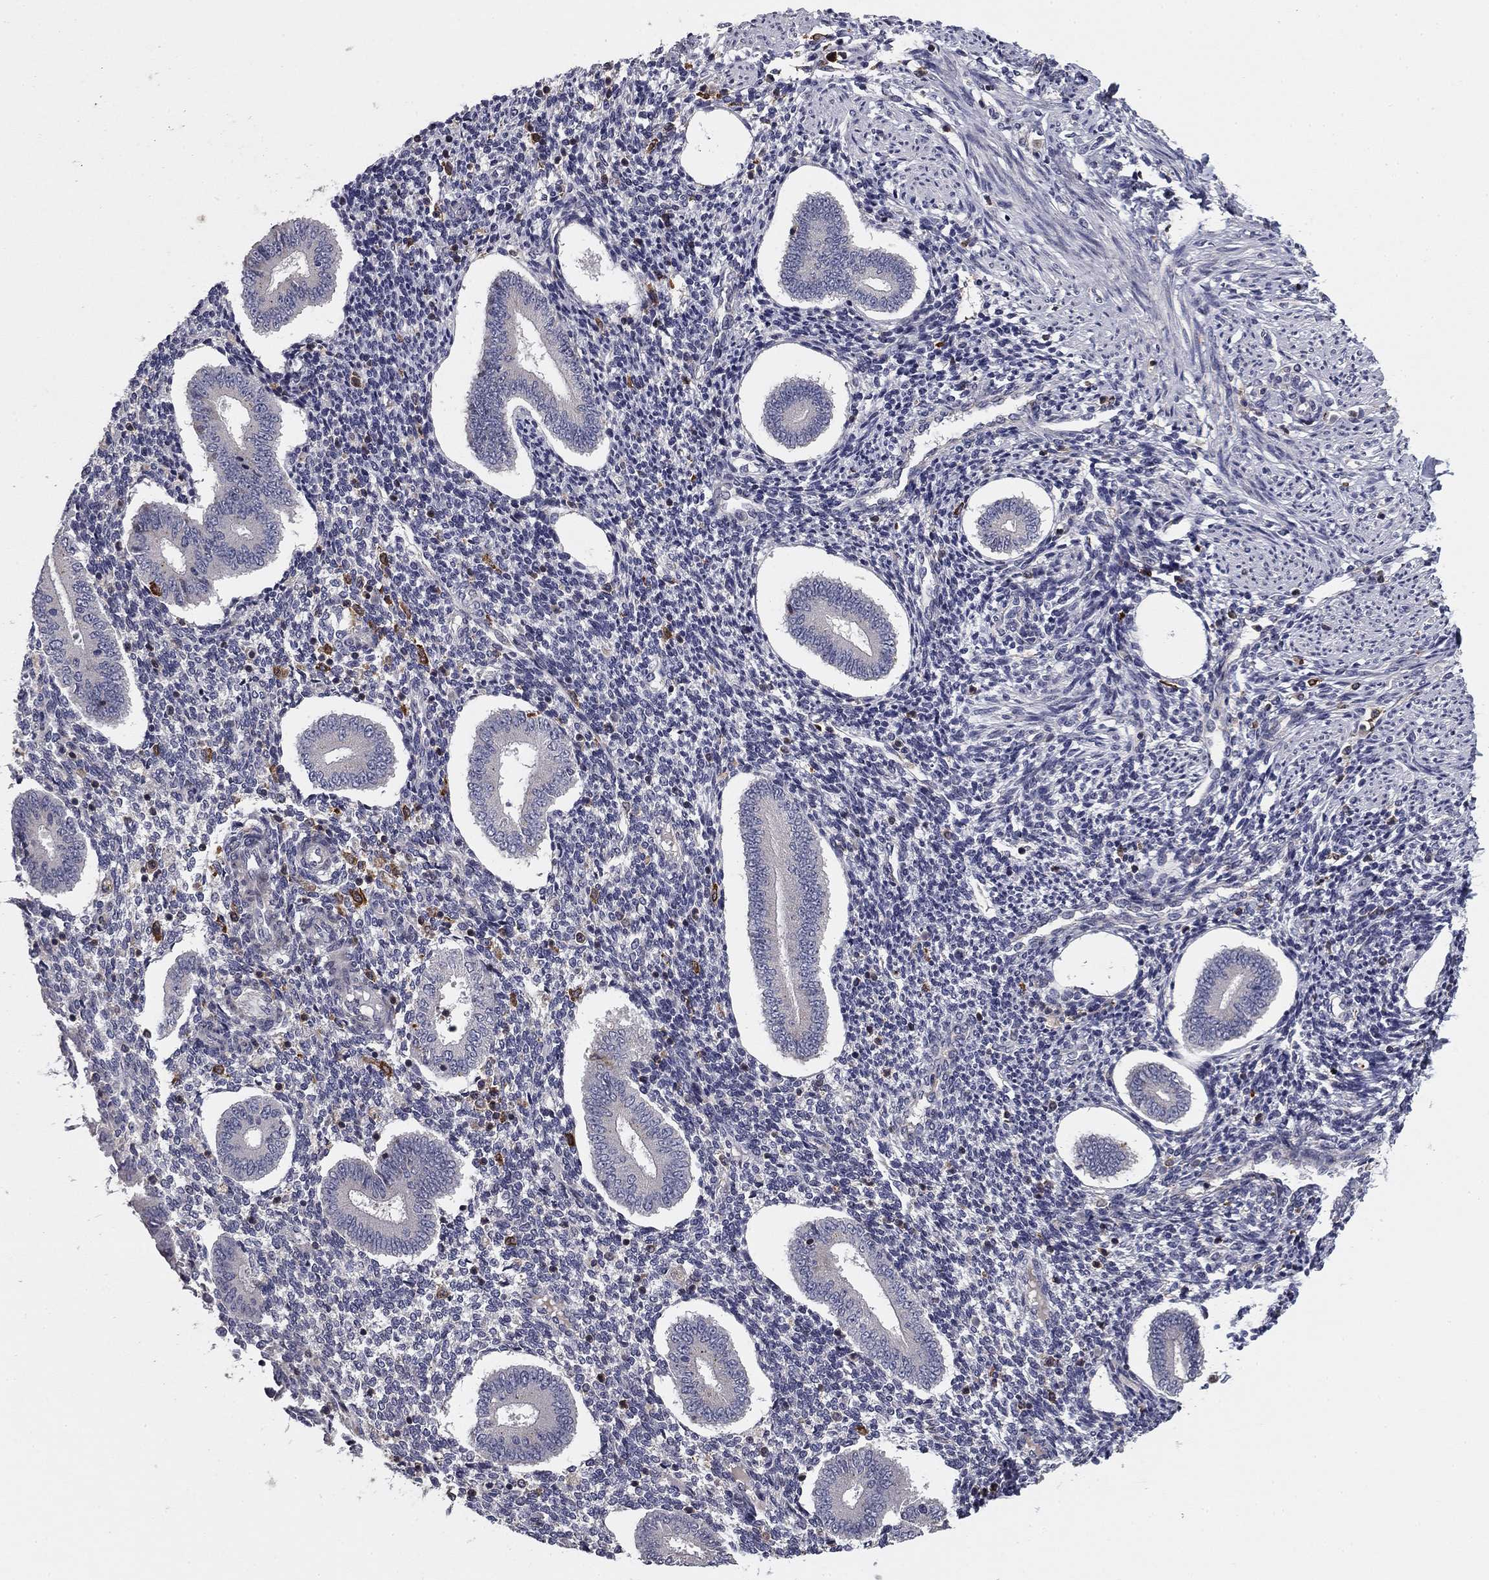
{"staining": {"intensity": "negative", "quantity": "none", "location": "none"}, "tissue": "endometrium", "cell_type": "Cells in endometrial stroma", "image_type": "normal", "snomed": [{"axis": "morphology", "description": "Normal tissue, NOS"}, {"axis": "topography", "description": "Endometrium"}], "caption": "A histopathology image of endometrium stained for a protein reveals no brown staining in cells in endometrial stroma. (Brightfield microscopy of DAB IHC at high magnification).", "gene": "PLCB2", "patient": {"sex": "female", "age": 40}}